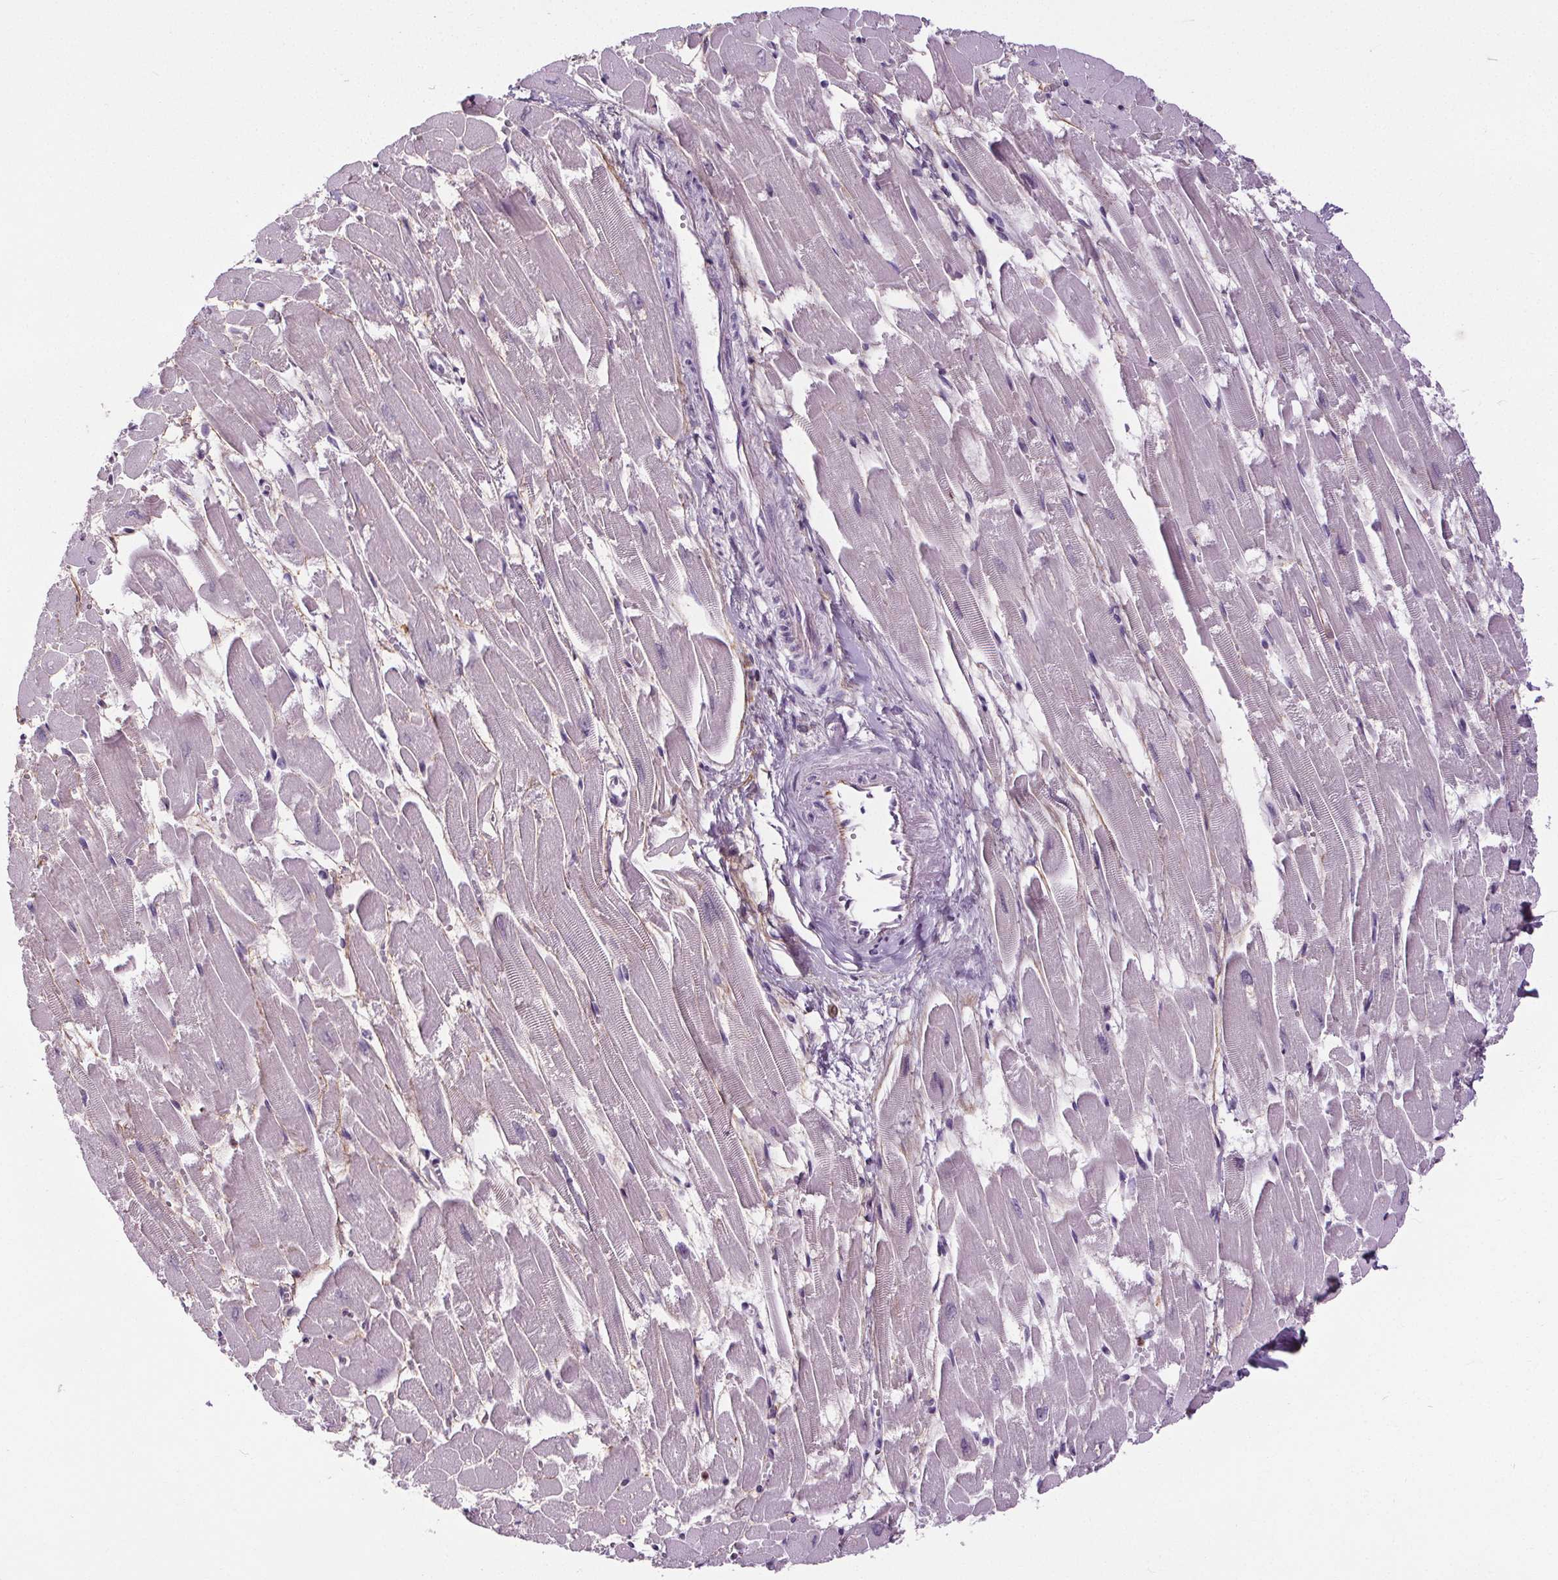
{"staining": {"intensity": "negative", "quantity": "none", "location": "none"}, "tissue": "heart muscle", "cell_type": "Cardiomyocytes", "image_type": "normal", "snomed": [{"axis": "morphology", "description": "Normal tissue, NOS"}, {"axis": "topography", "description": "Heart"}], "caption": "An image of heart muscle stained for a protein shows no brown staining in cardiomyocytes. (DAB immunohistochemistry visualized using brightfield microscopy, high magnification).", "gene": "TMEM240", "patient": {"sex": "female", "age": 52}}